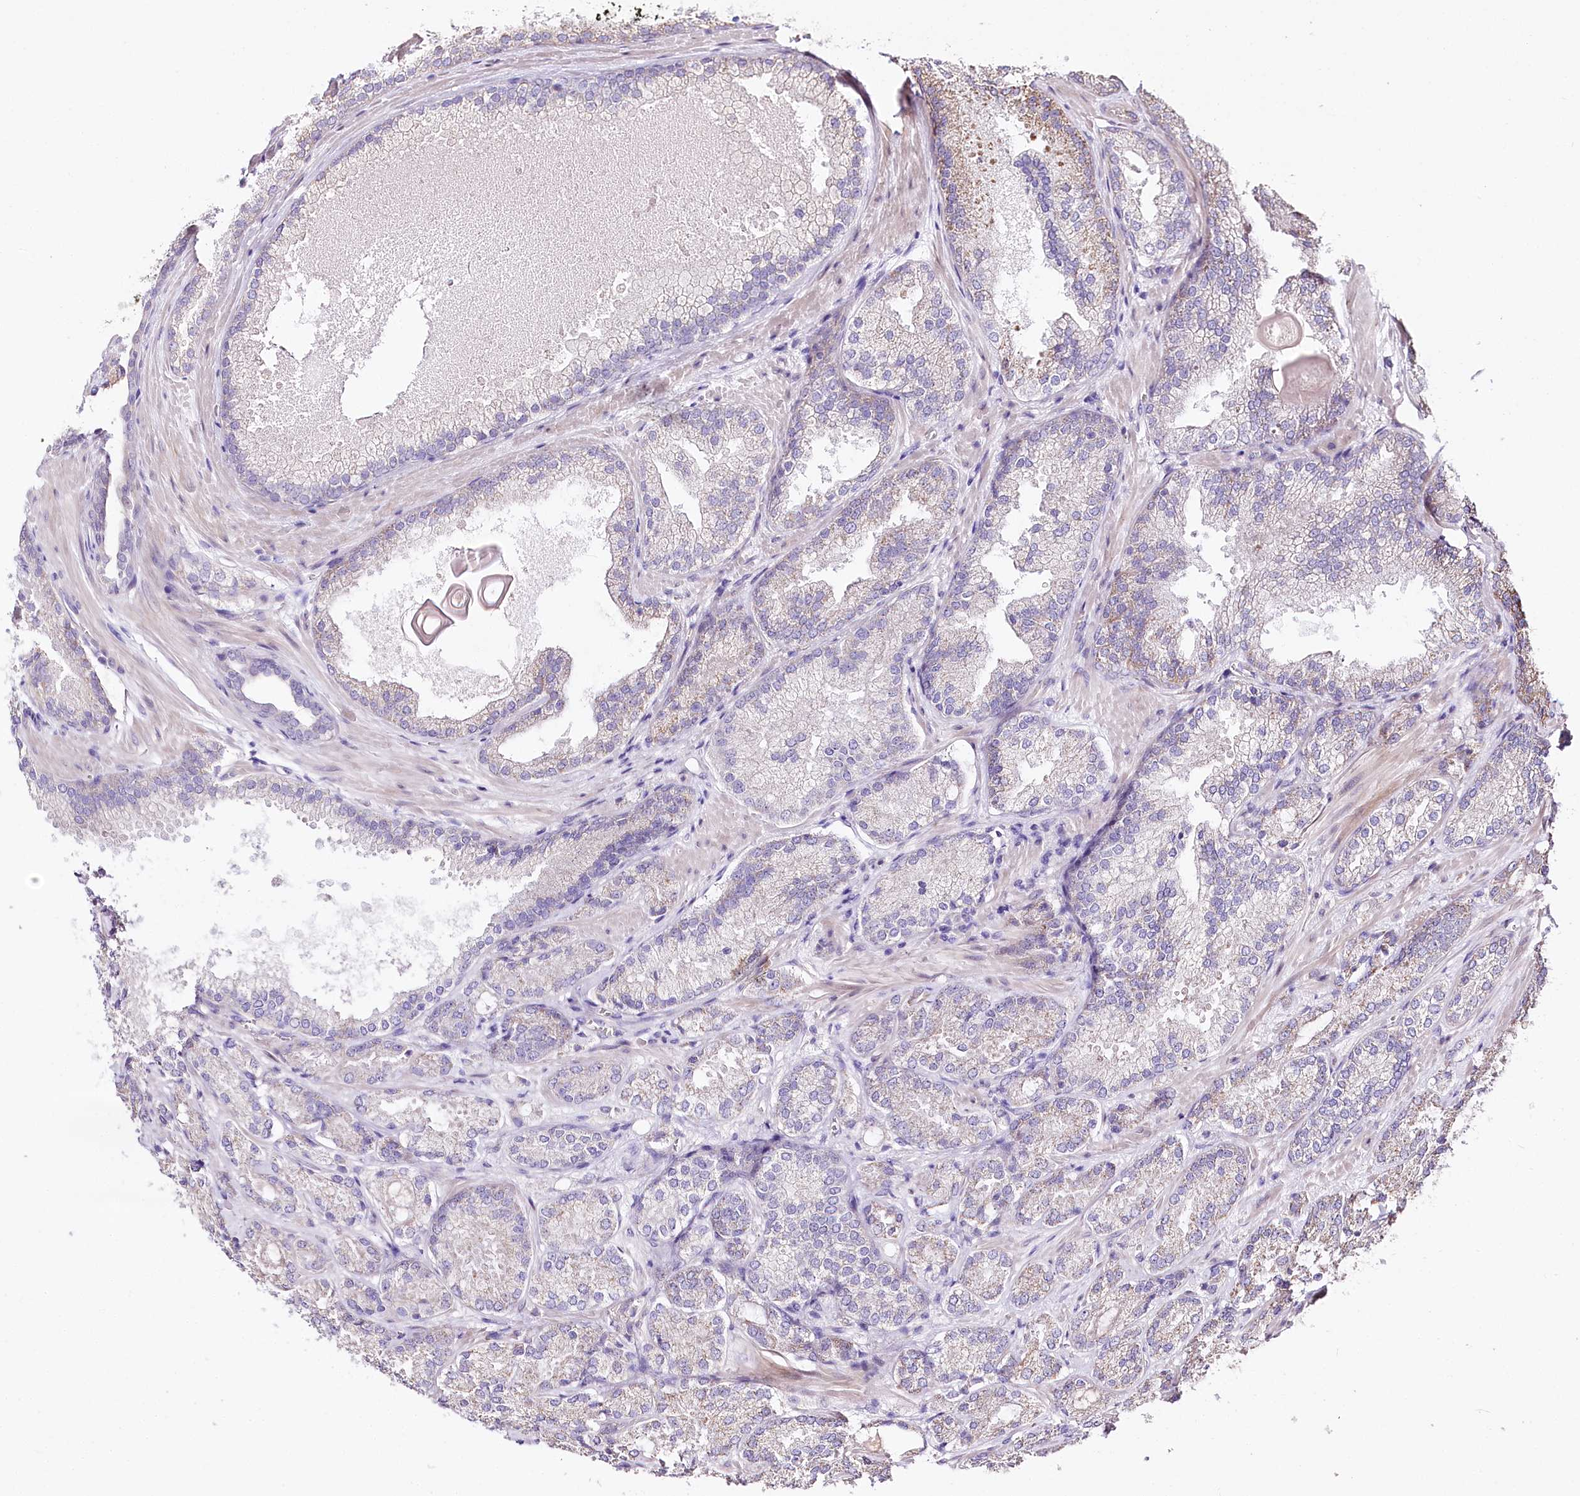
{"staining": {"intensity": "negative", "quantity": "none", "location": "none"}, "tissue": "prostate cancer", "cell_type": "Tumor cells", "image_type": "cancer", "snomed": [{"axis": "morphology", "description": "Adenocarcinoma, Low grade"}, {"axis": "topography", "description": "Prostate"}], "caption": "Immunohistochemistry histopathology image of human prostate low-grade adenocarcinoma stained for a protein (brown), which displays no expression in tumor cells.", "gene": "ZNF226", "patient": {"sex": "male", "age": 74}}